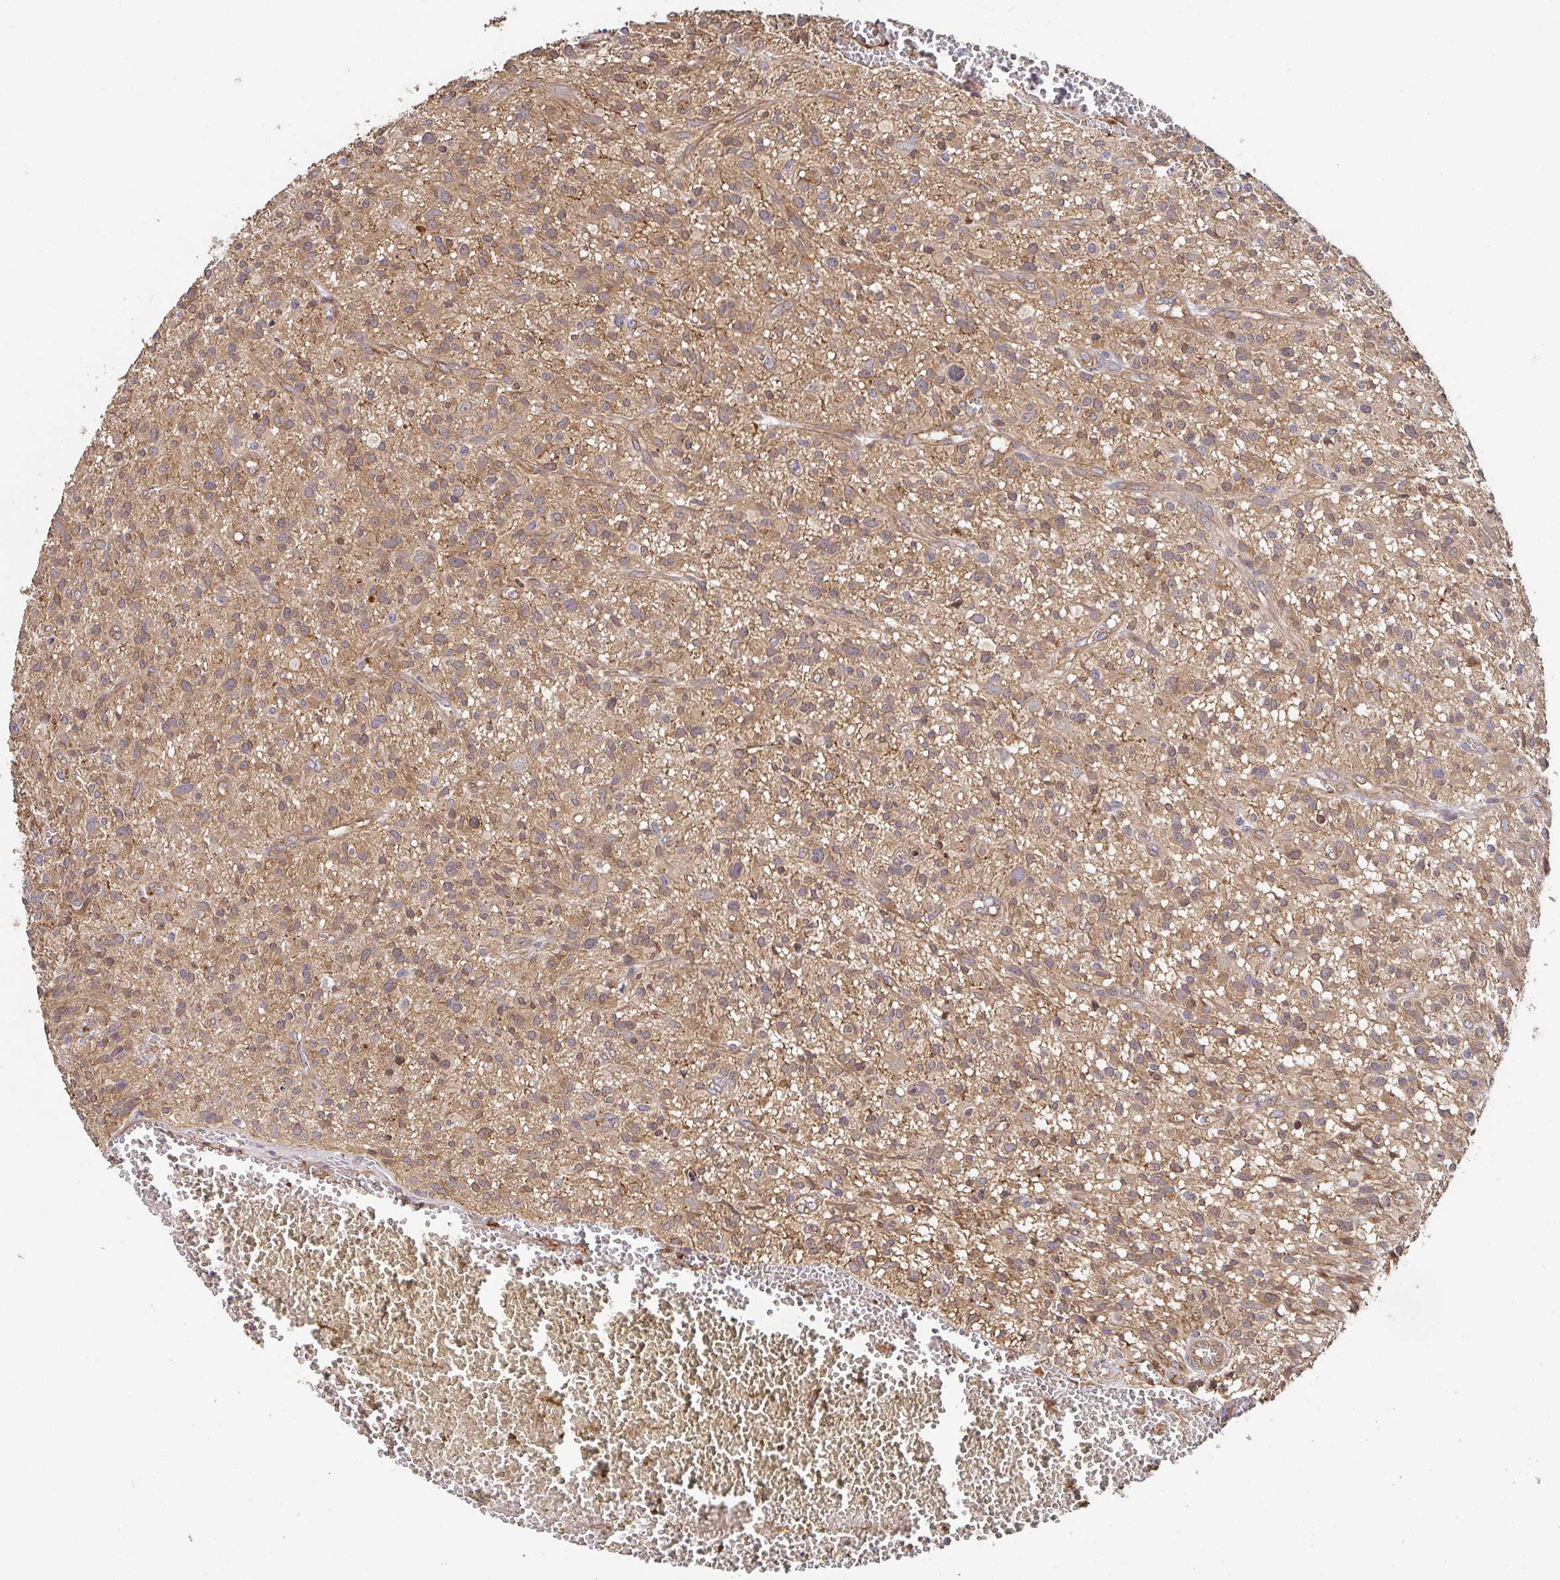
{"staining": {"intensity": "moderate", "quantity": ">75%", "location": "cytoplasmic/membranous"}, "tissue": "glioma", "cell_type": "Tumor cells", "image_type": "cancer", "snomed": [{"axis": "morphology", "description": "Glioma, malignant, High grade"}, {"axis": "topography", "description": "Brain"}], "caption": "Moderate cytoplasmic/membranous protein positivity is appreciated in approximately >75% of tumor cells in high-grade glioma (malignant). (Stains: DAB in brown, nuclei in blue, Microscopy: brightfield microscopy at high magnification).", "gene": "APBB1", "patient": {"sex": "male", "age": 75}}